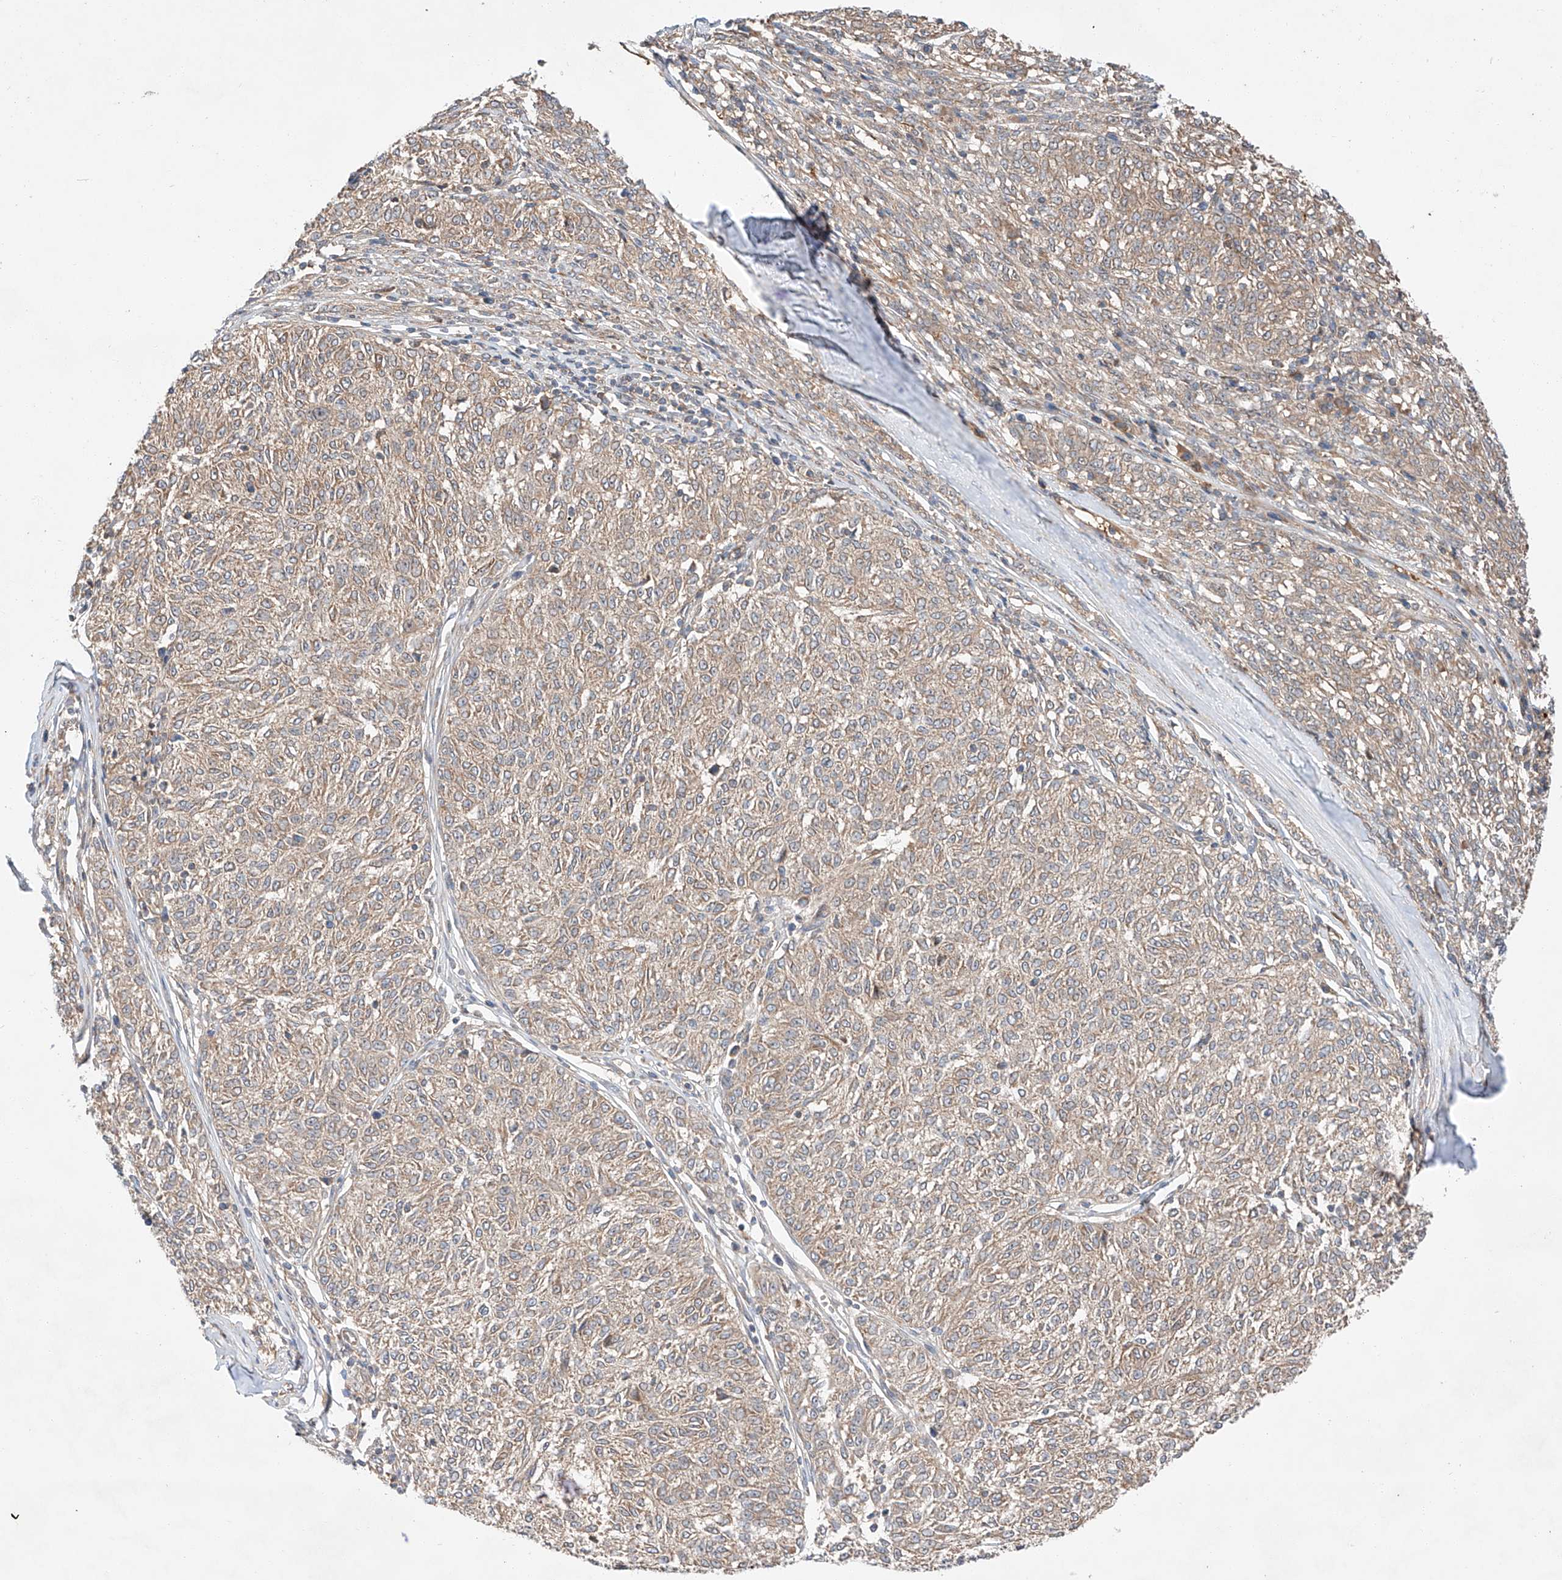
{"staining": {"intensity": "weak", "quantity": ">75%", "location": "cytoplasmic/membranous"}, "tissue": "melanoma", "cell_type": "Tumor cells", "image_type": "cancer", "snomed": [{"axis": "morphology", "description": "Malignant melanoma, NOS"}, {"axis": "topography", "description": "Skin"}], "caption": "IHC (DAB) staining of human malignant melanoma demonstrates weak cytoplasmic/membranous protein positivity in approximately >75% of tumor cells. (brown staining indicates protein expression, while blue staining denotes nuclei).", "gene": "RUSC1", "patient": {"sex": "female", "age": 72}}